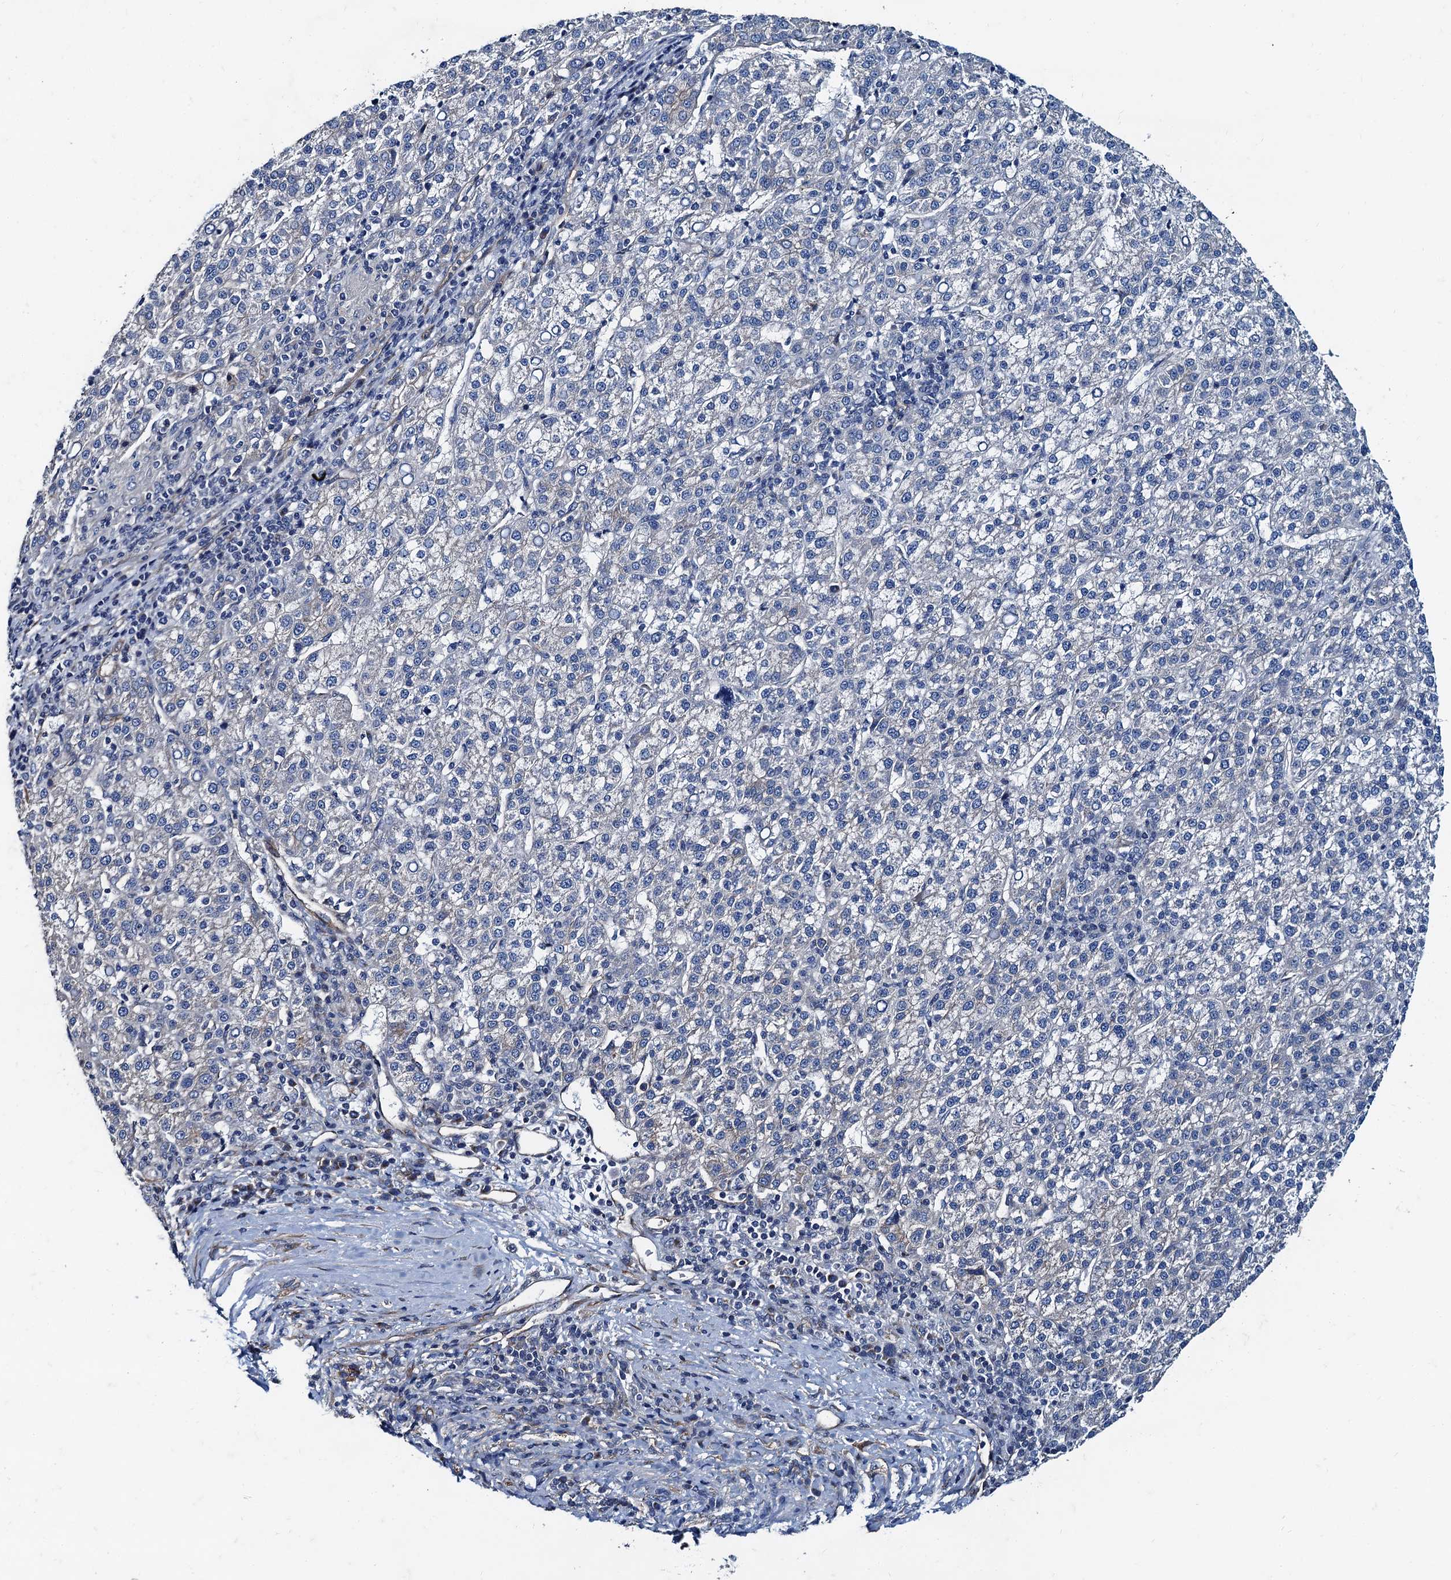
{"staining": {"intensity": "negative", "quantity": "none", "location": "none"}, "tissue": "liver cancer", "cell_type": "Tumor cells", "image_type": "cancer", "snomed": [{"axis": "morphology", "description": "Carcinoma, Hepatocellular, NOS"}, {"axis": "topography", "description": "Liver"}], "caption": "The photomicrograph reveals no staining of tumor cells in hepatocellular carcinoma (liver).", "gene": "NGRN", "patient": {"sex": "female", "age": 58}}